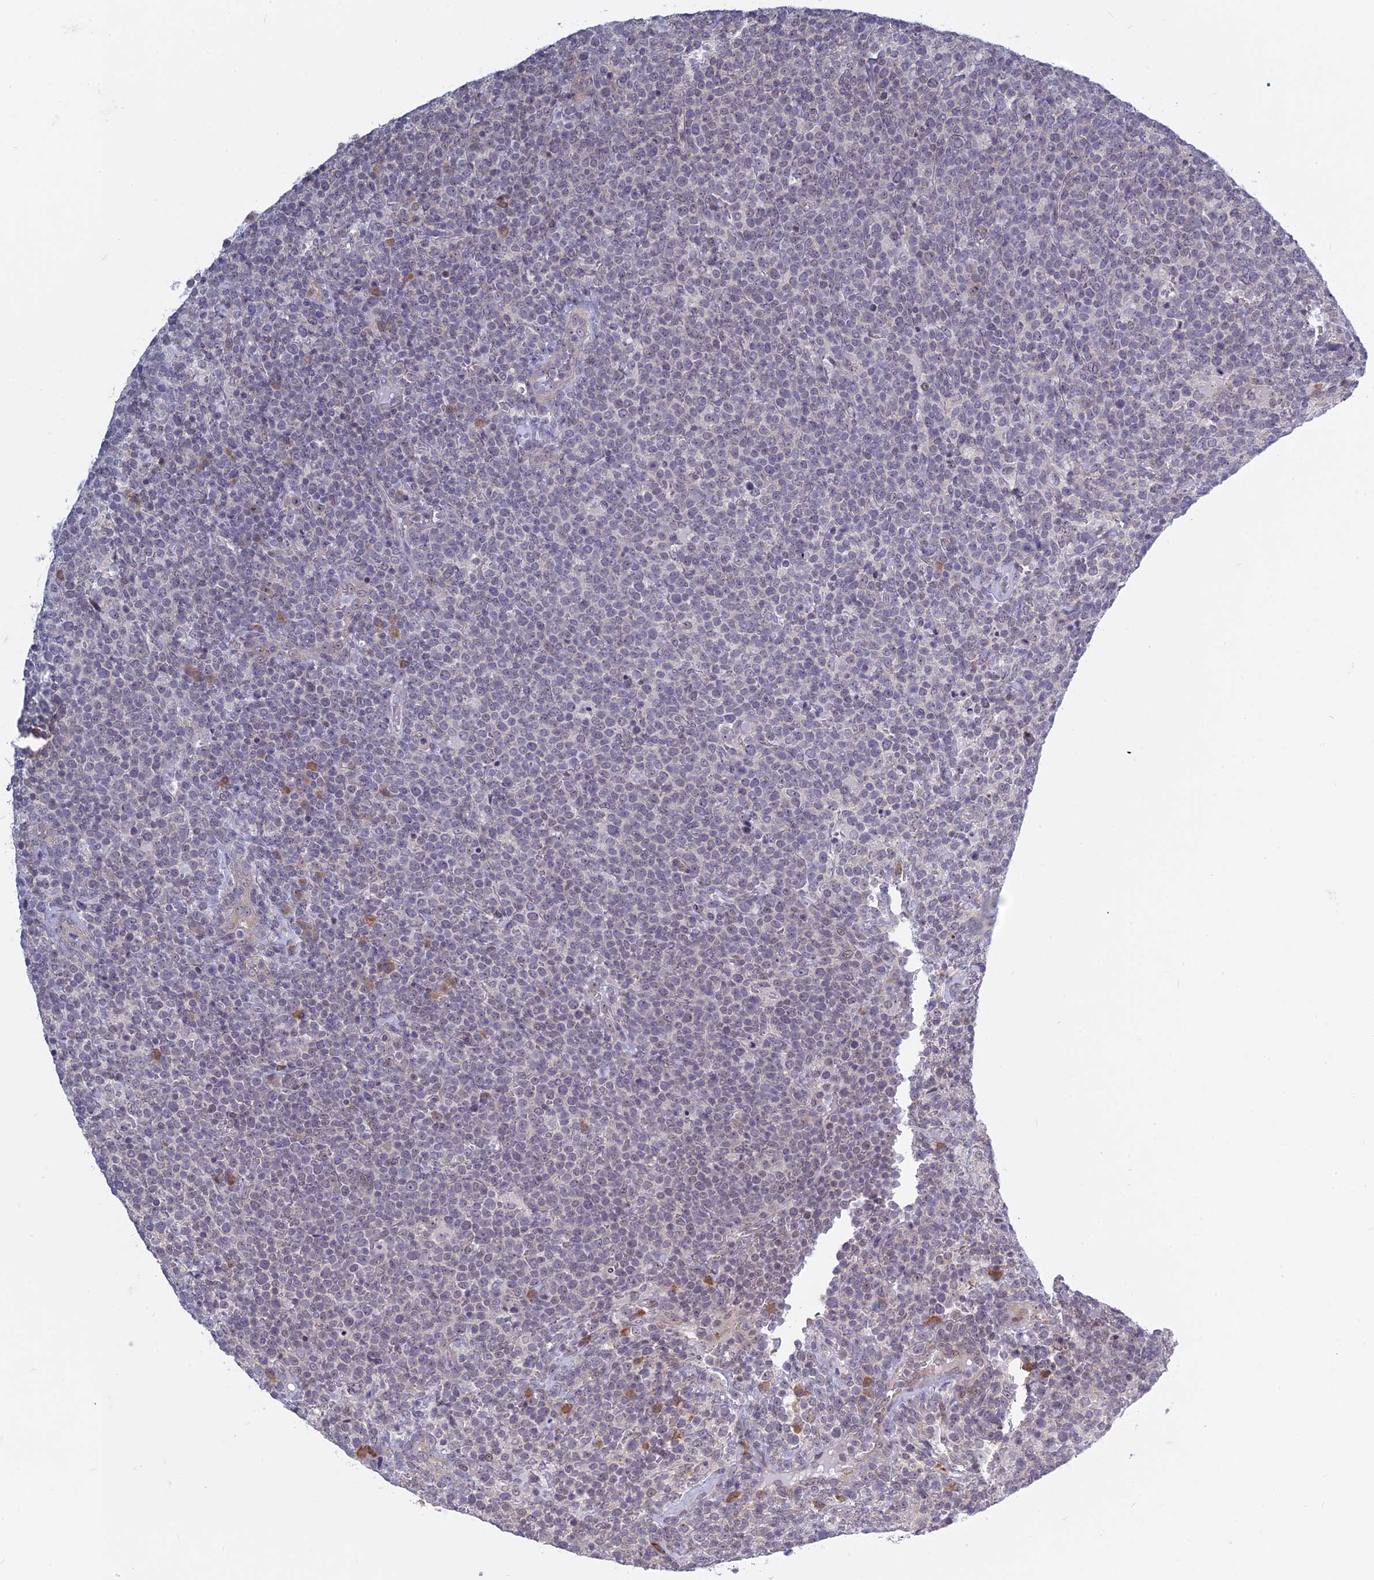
{"staining": {"intensity": "negative", "quantity": "none", "location": "none"}, "tissue": "lymphoma", "cell_type": "Tumor cells", "image_type": "cancer", "snomed": [{"axis": "morphology", "description": "Malignant lymphoma, non-Hodgkin's type, High grade"}, {"axis": "topography", "description": "Lymph node"}], "caption": "Tumor cells show no significant protein expression in malignant lymphoma, non-Hodgkin's type (high-grade).", "gene": "RPS19BP1", "patient": {"sex": "male", "age": 61}}